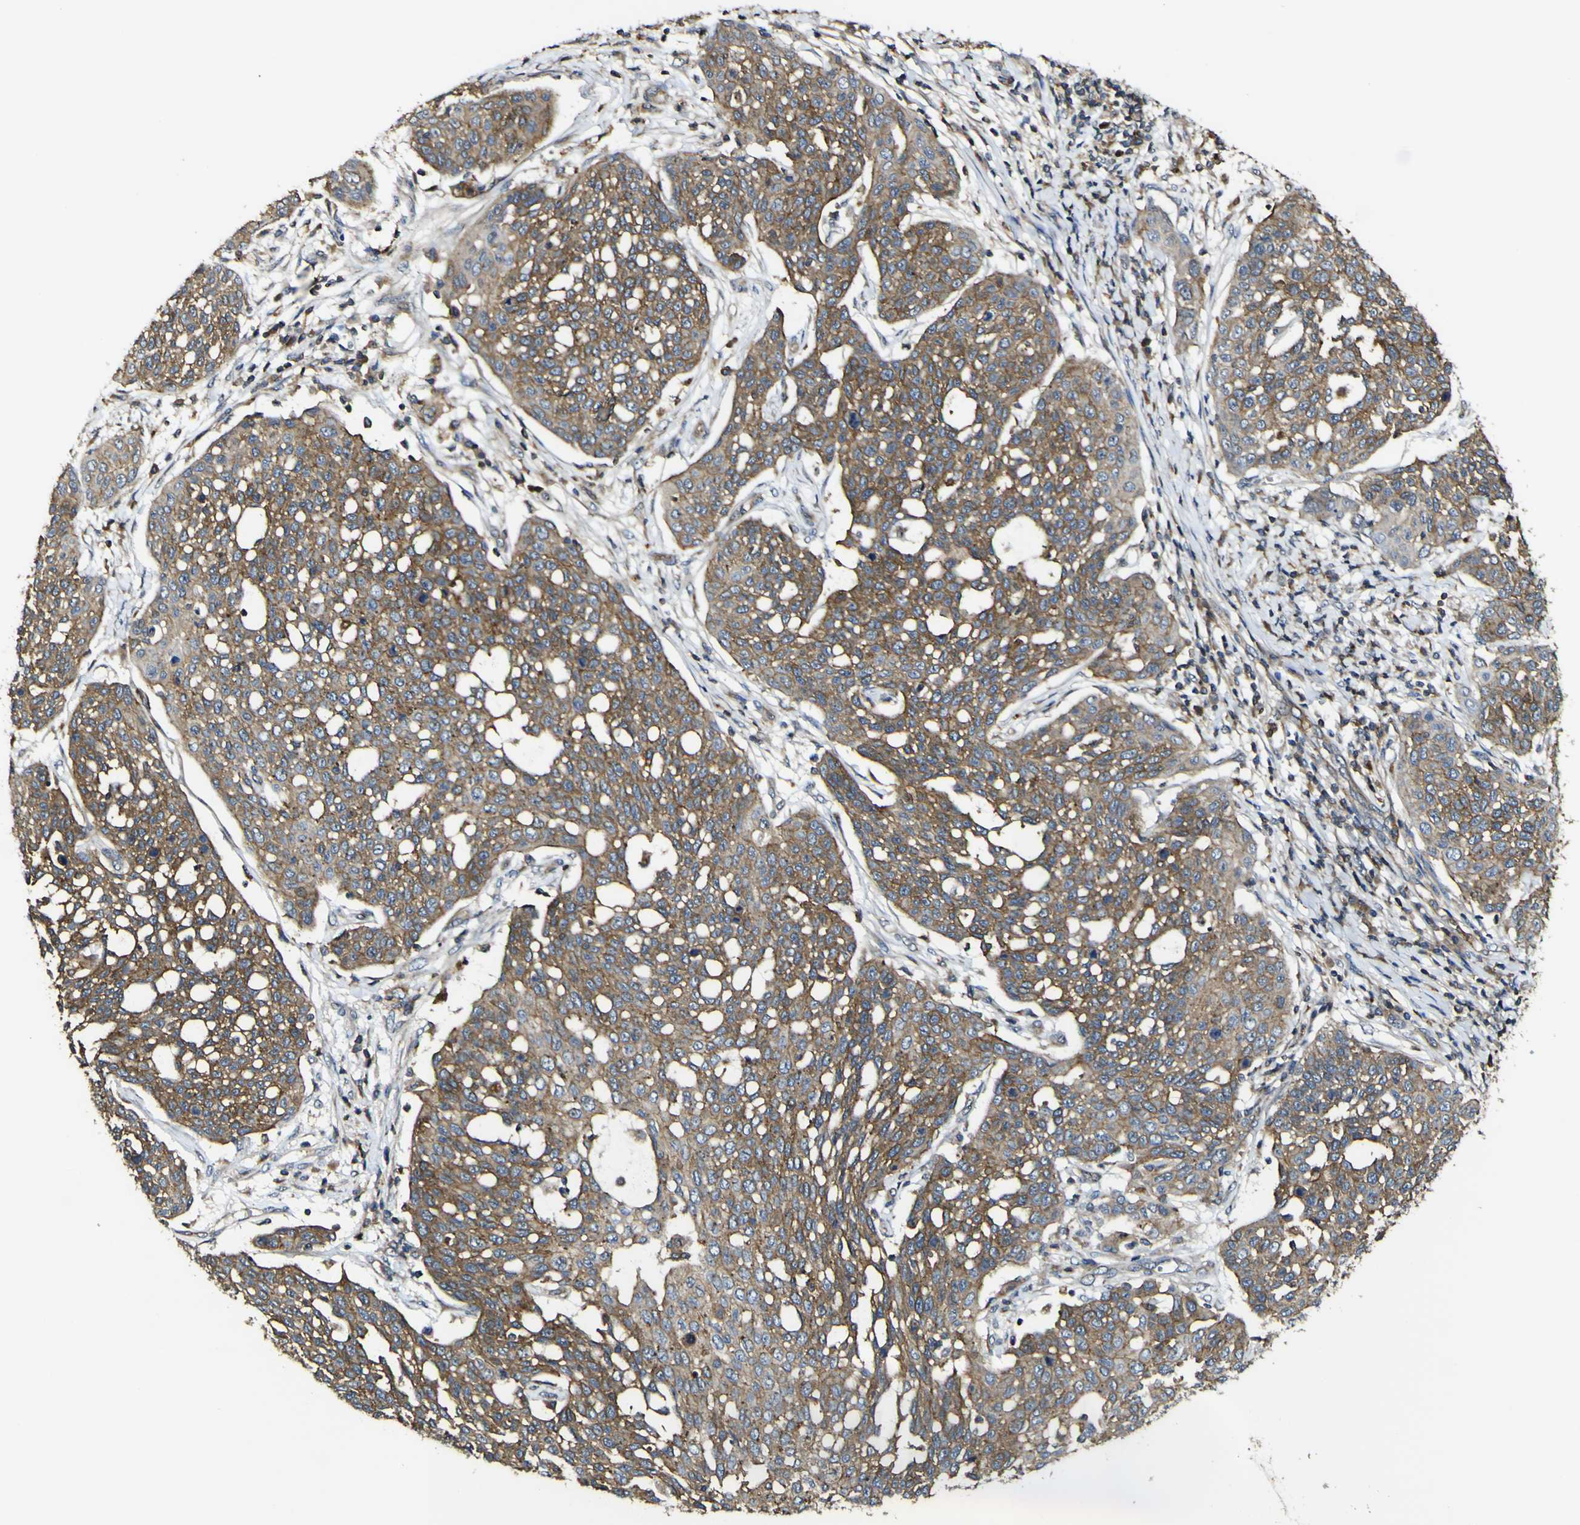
{"staining": {"intensity": "moderate", "quantity": ">75%", "location": "cytoplasmic/membranous"}, "tissue": "cervical cancer", "cell_type": "Tumor cells", "image_type": "cancer", "snomed": [{"axis": "morphology", "description": "Squamous cell carcinoma, NOS"}, {"axis": "topography", "description": "Cervix"}], "caption": "Immunohistochemical staining of human cervical cancer (squamous cell carcinoma) displays medium levels of moderate cytoplasmic/membranous protein staining in approximately >75% of tumor cells. The staining was performed using DAB (3,3'-diaminobenzidine), with brown indicating positive protein expression. Nuclei are stained blue with hematoxylin.", "gene": "TNIK", "patient": {"sex": "female", "age": 34}}